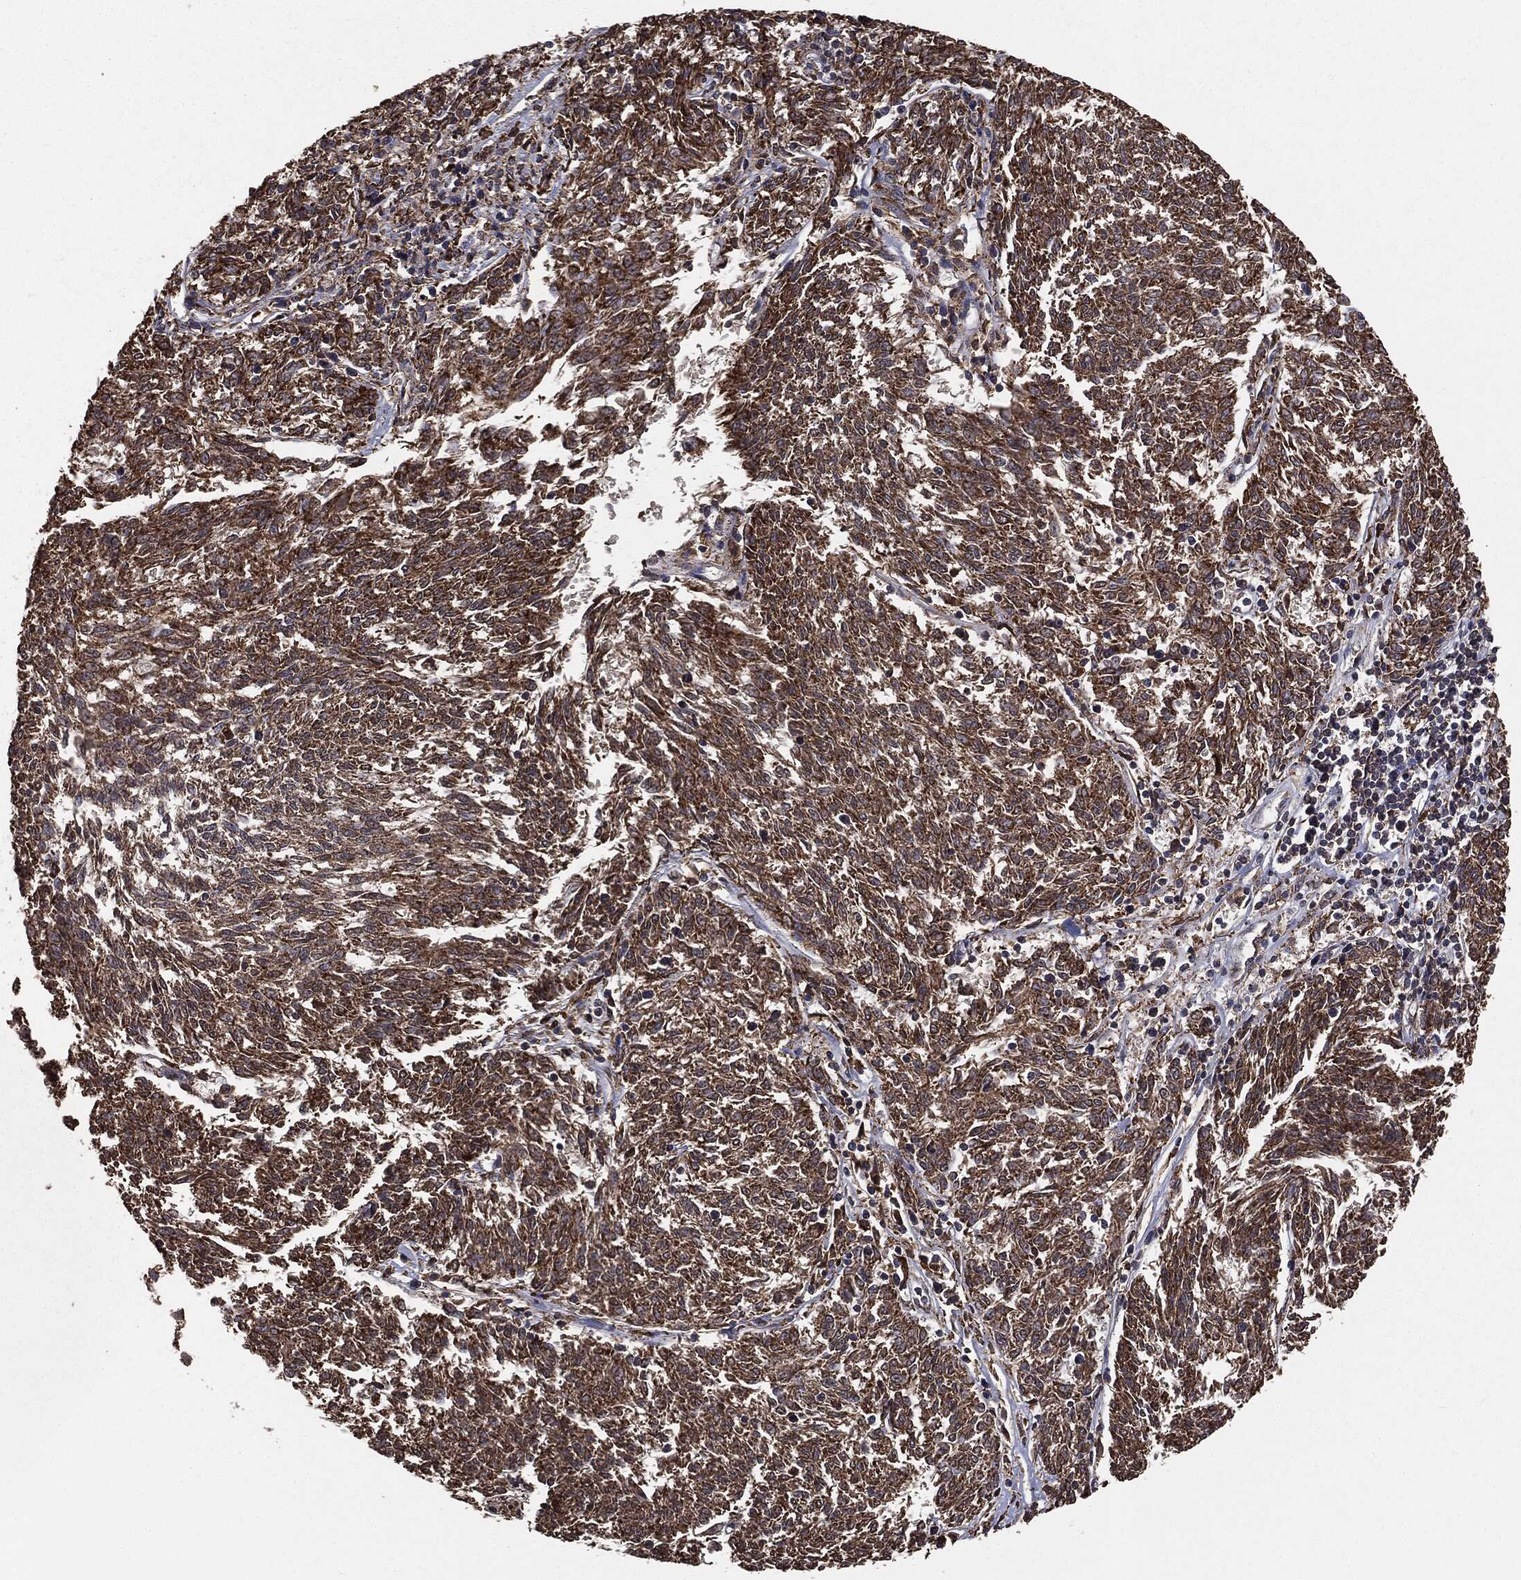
{"staining": {"intensity": "moderate", "quantity": ">75%", "location": "cytoplasmic/membranous"}, "tissue": "melanoma", "cell_type": "Tumor cells", "image_type": "cancer", "snomed": [{"axis": "morphology", "description": "Malignant melanoma, NOS"}, {"axis": "topography", "description": "Skin"}], "caption": "Protein staining displays moderate cytoplasmic/membranous positivity in approximately >75% of tumor cells in malignant melanoma.", "gene": "MTOR", "patient": {"sex": "female", "age": 72}}